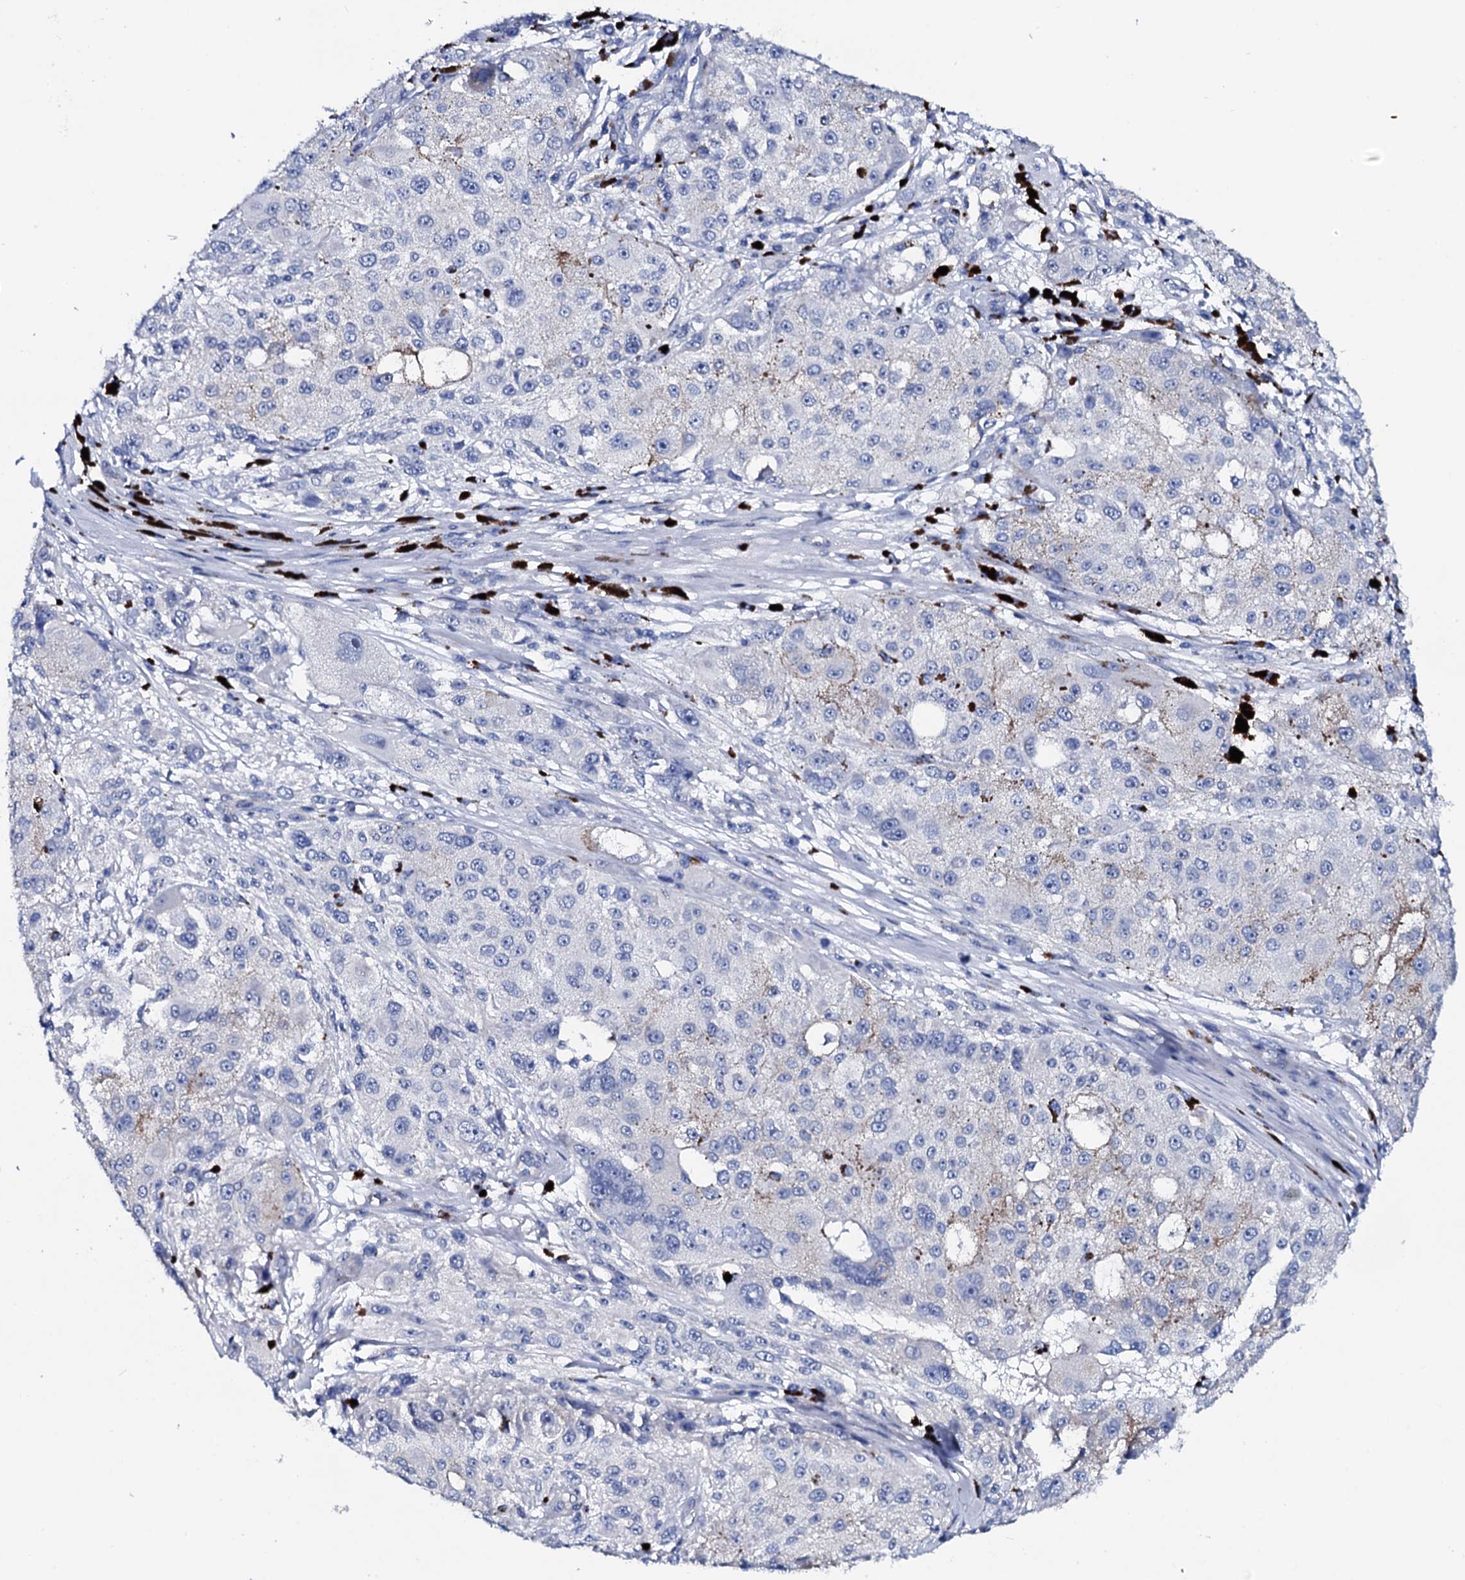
{"staining": {"intensity": "negative", "quantity": "none", "location": "none"}, "tissue": "melanoma", "cell_type": "Tumor cells", "image_type": "cancer", "snomed": [{"axis": "morphology", "description": "Necrosis, NOS"}, {"axis": "morphology", "description": "Malignant melanoma, NOS"}, {"axis": "topography", "description": "Skin"}], "caption": "There is no significant positivity in tumor cells of melanoma.", "gene": "GYS2", "patient": {"sex": "female", "age": 87}}